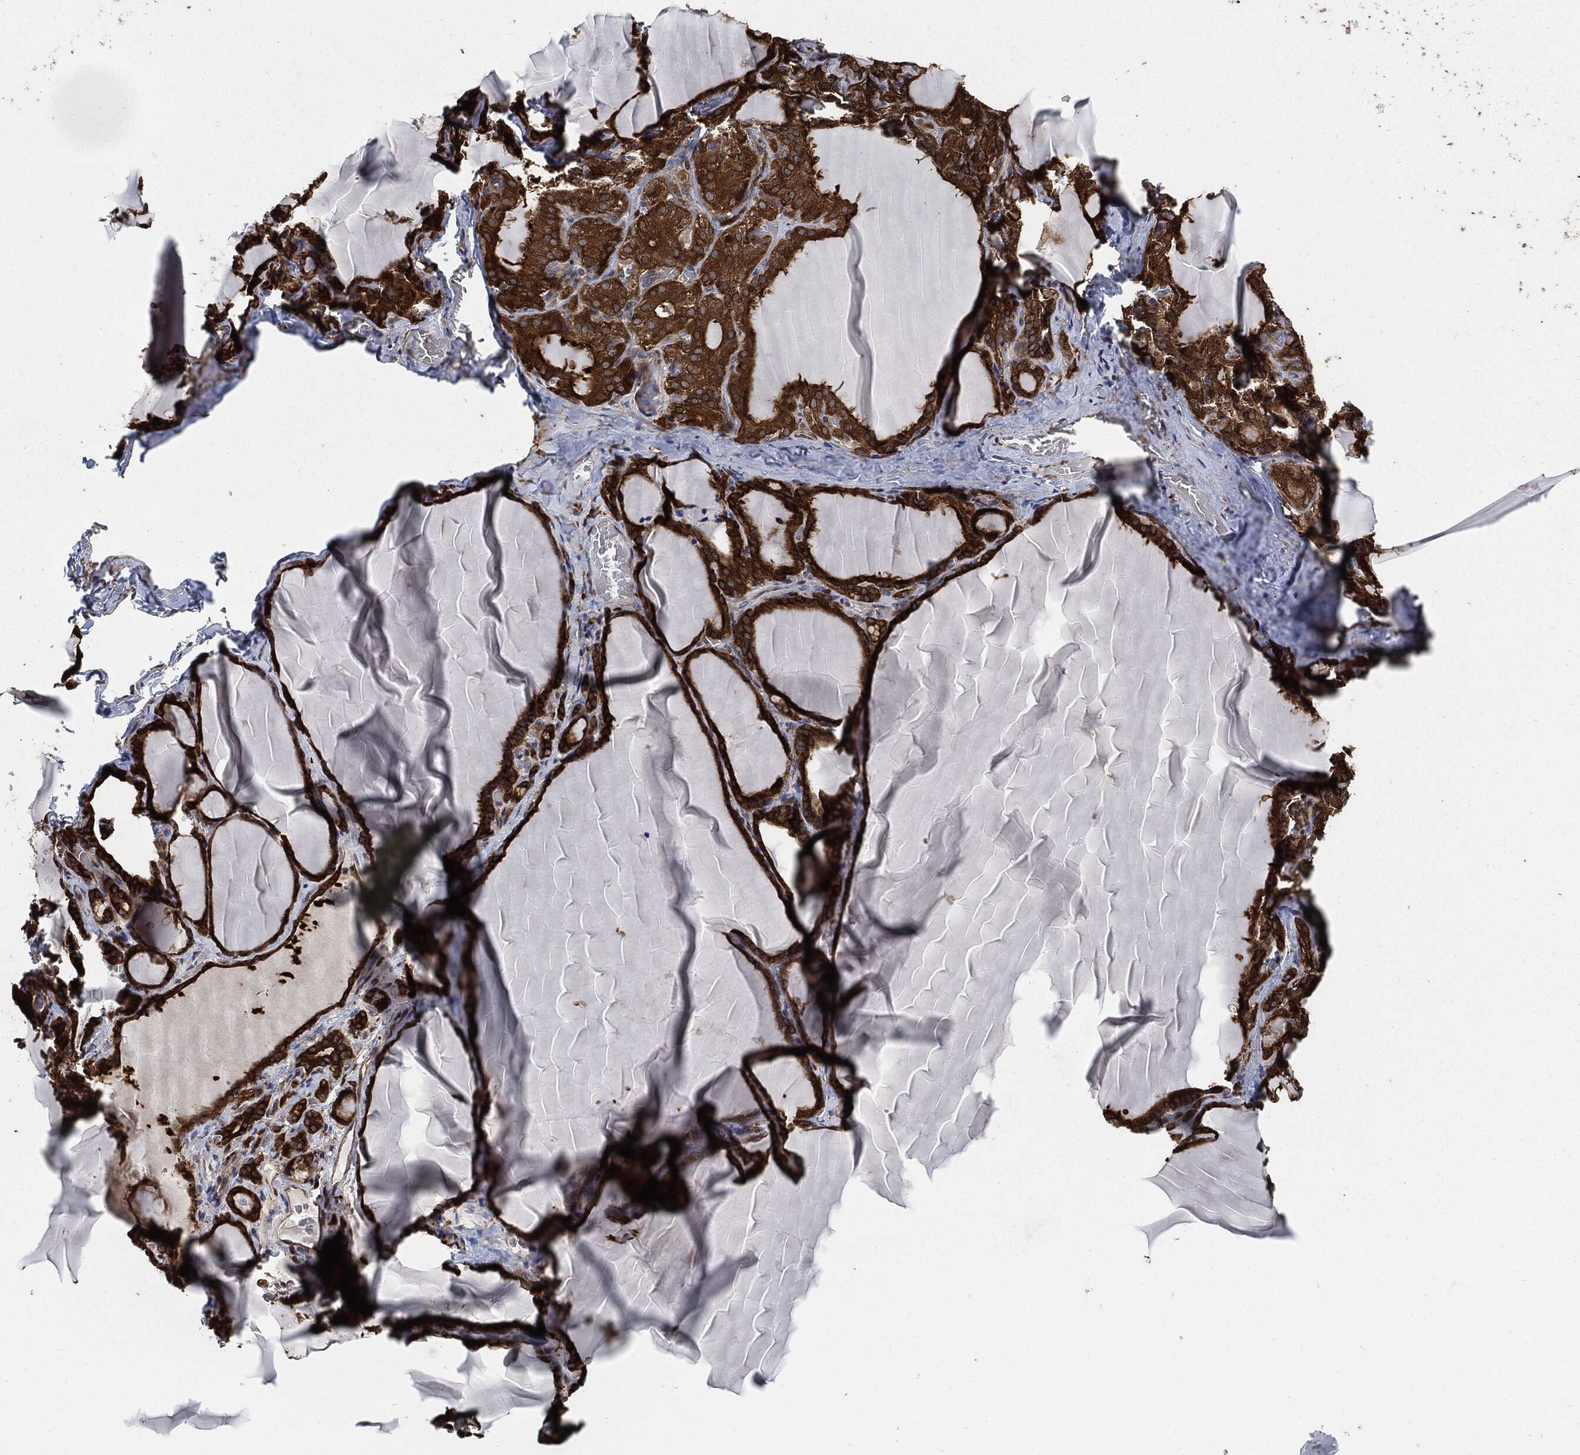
{"staining": {"intensity": "strong", "quantity": ">75%", "location": "cytoplasmic/membranous"}, "tissue": "thyroid gland", "cell_type": "Glandular cells", "image_type": "normal", "snomed": [{"axis": "morphology", "description": "Normal tissue, NOS"}, {"axis": "morphology", "description": "Hyperplasia, NOS"}, {"axis": "topography", "description": "Thyroid gland"}], "caption": "Immunohistochemistry (IHC) of unremarkable human thyroid gland displays high levels of strong cytoplasmic/membranous staining in approximately >75% of glandular cells.", "gene": "PRDX2", "patient": {"sex": "female", "age": 27}}